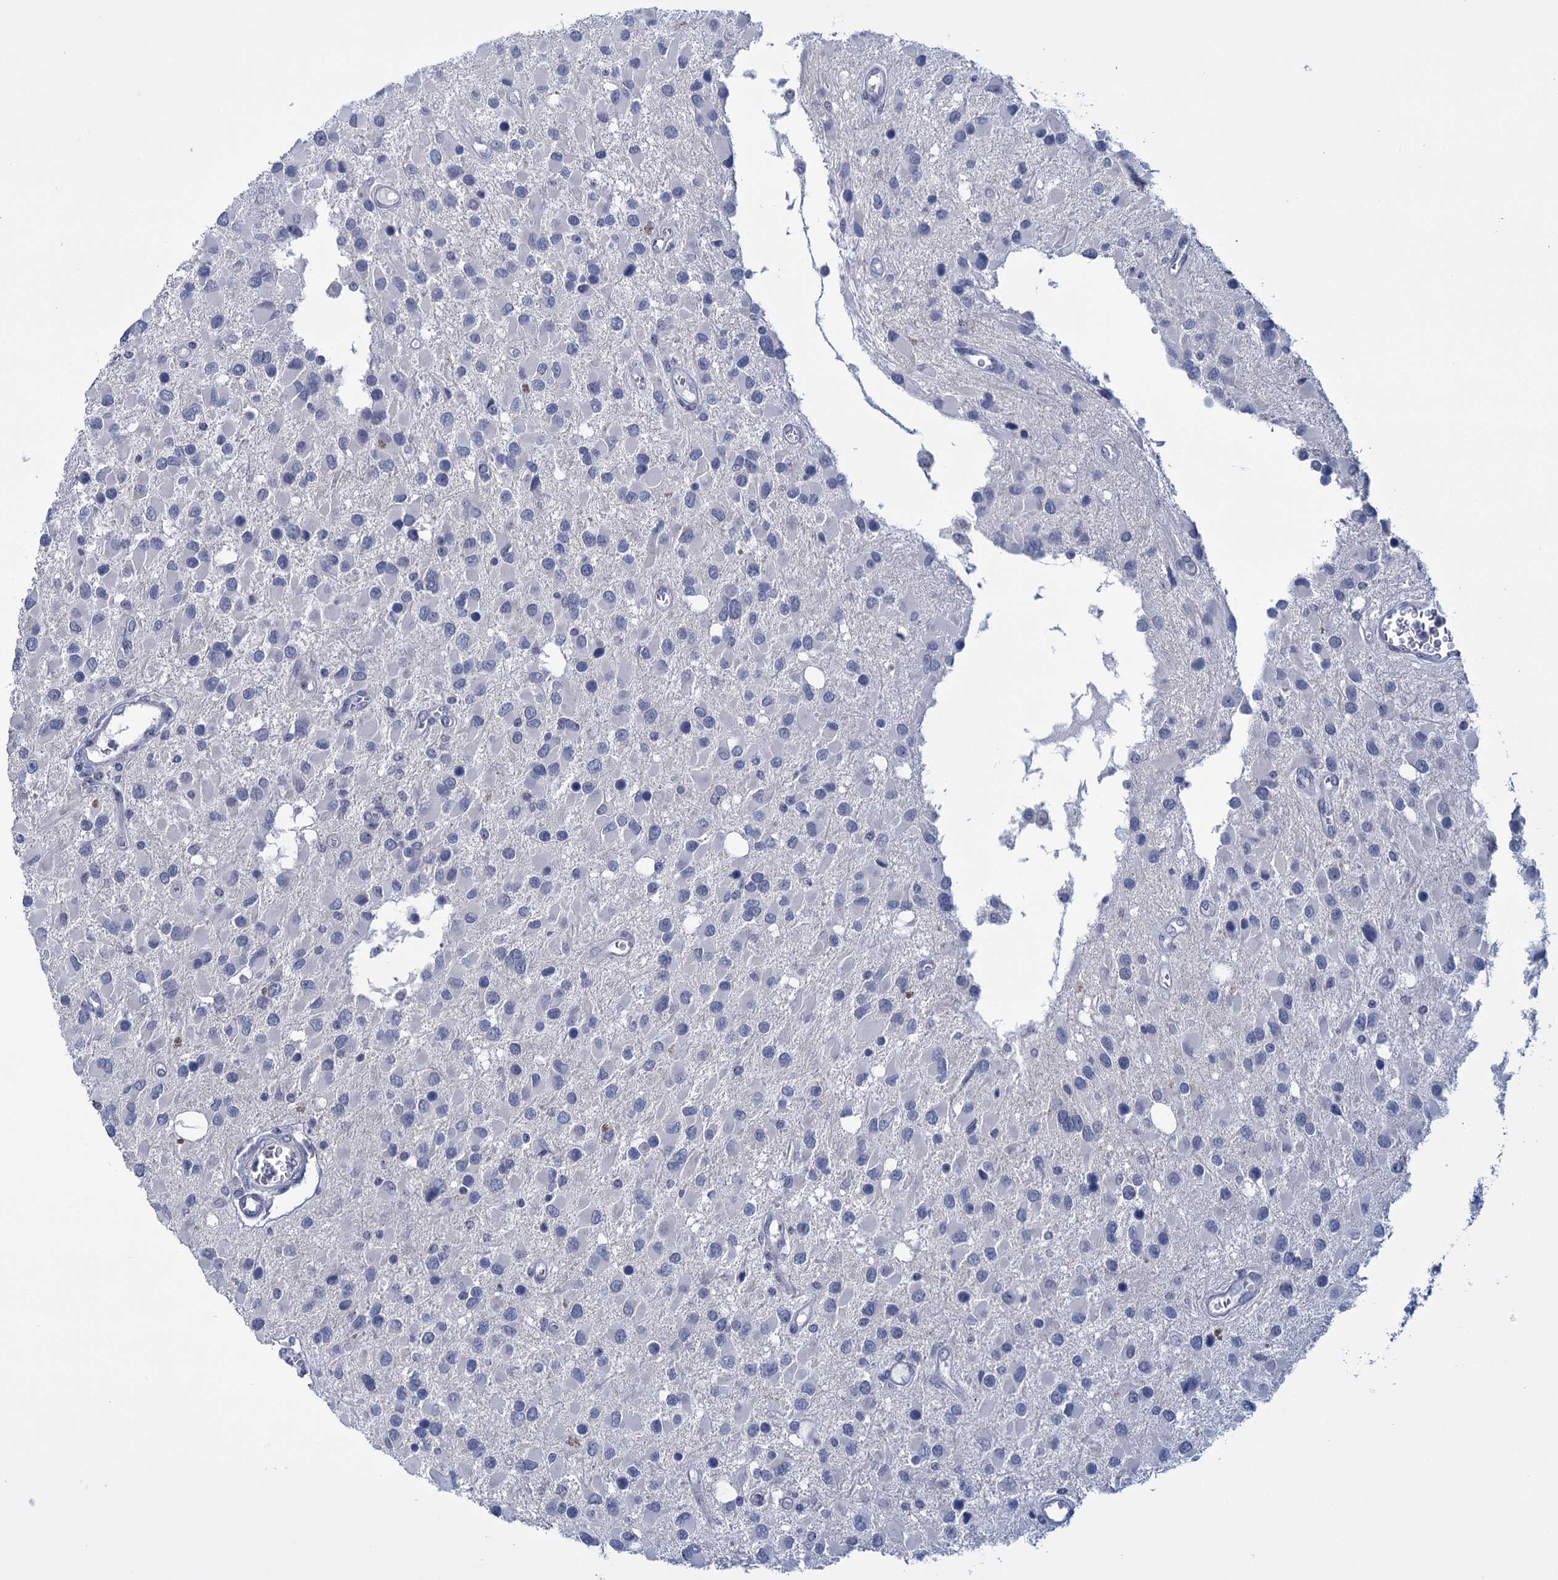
{"staining": {"intensity": "negative", "quantity": "none", "location": "none"}, "tissue": "glioma", "cell_type": "Tumor cells", "image_type": "cancer", "snomed": [{"axis": "morphology", "description": "Glioma, malignant, High grade"}, {"axis": "topography", "description": "Brain"}], "caption": "Immunohistochemical staining of human glioma demonstrates no significant expression in tumor cells. (DAB (3,3'-diaminobenzidine) IHC with hematoxylin counter stain).", "gene": "SFN", "patient": {"sex": "male", "age": 53}}